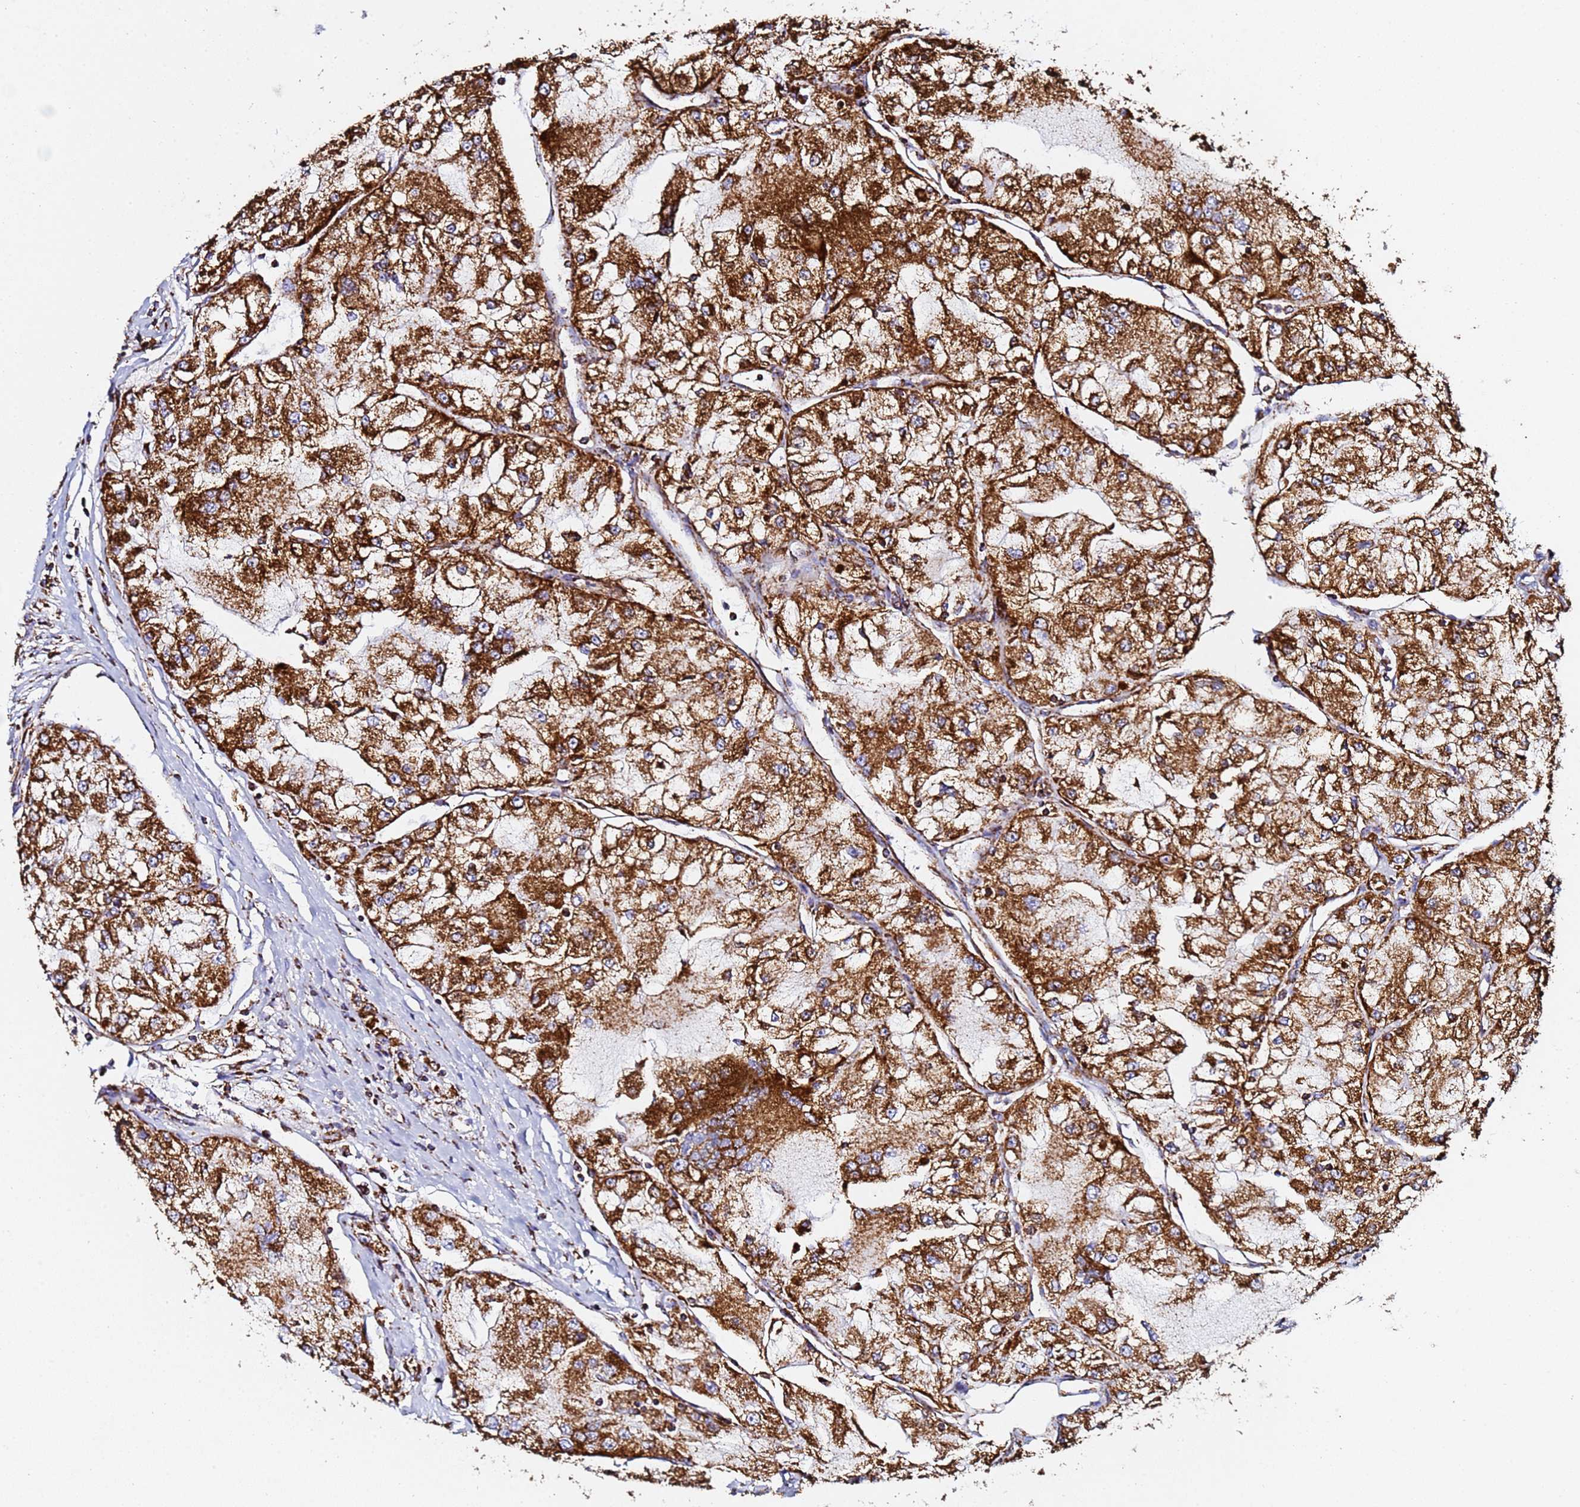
{"staining": {"intensity": "strong", "quantity": ">75%", "location": "cytoplasmic/membranous"}, "tissue": "renal cancer", "cell_type": "Tumor cells", "image_type": "cancer", "snomed": [{"axis": "morphology", "description": "Adenocarcinoma, NOS"}, {"axis": "topography", "description": "Kidney"}], "caption": "Immunohistochemistry of human renal cancer shows high levels of strong cytoplasmic/membranous expression in about >75% of tumor cells.", "gene": "PHB2", "patient": {"sex": "female", "age": 72}}